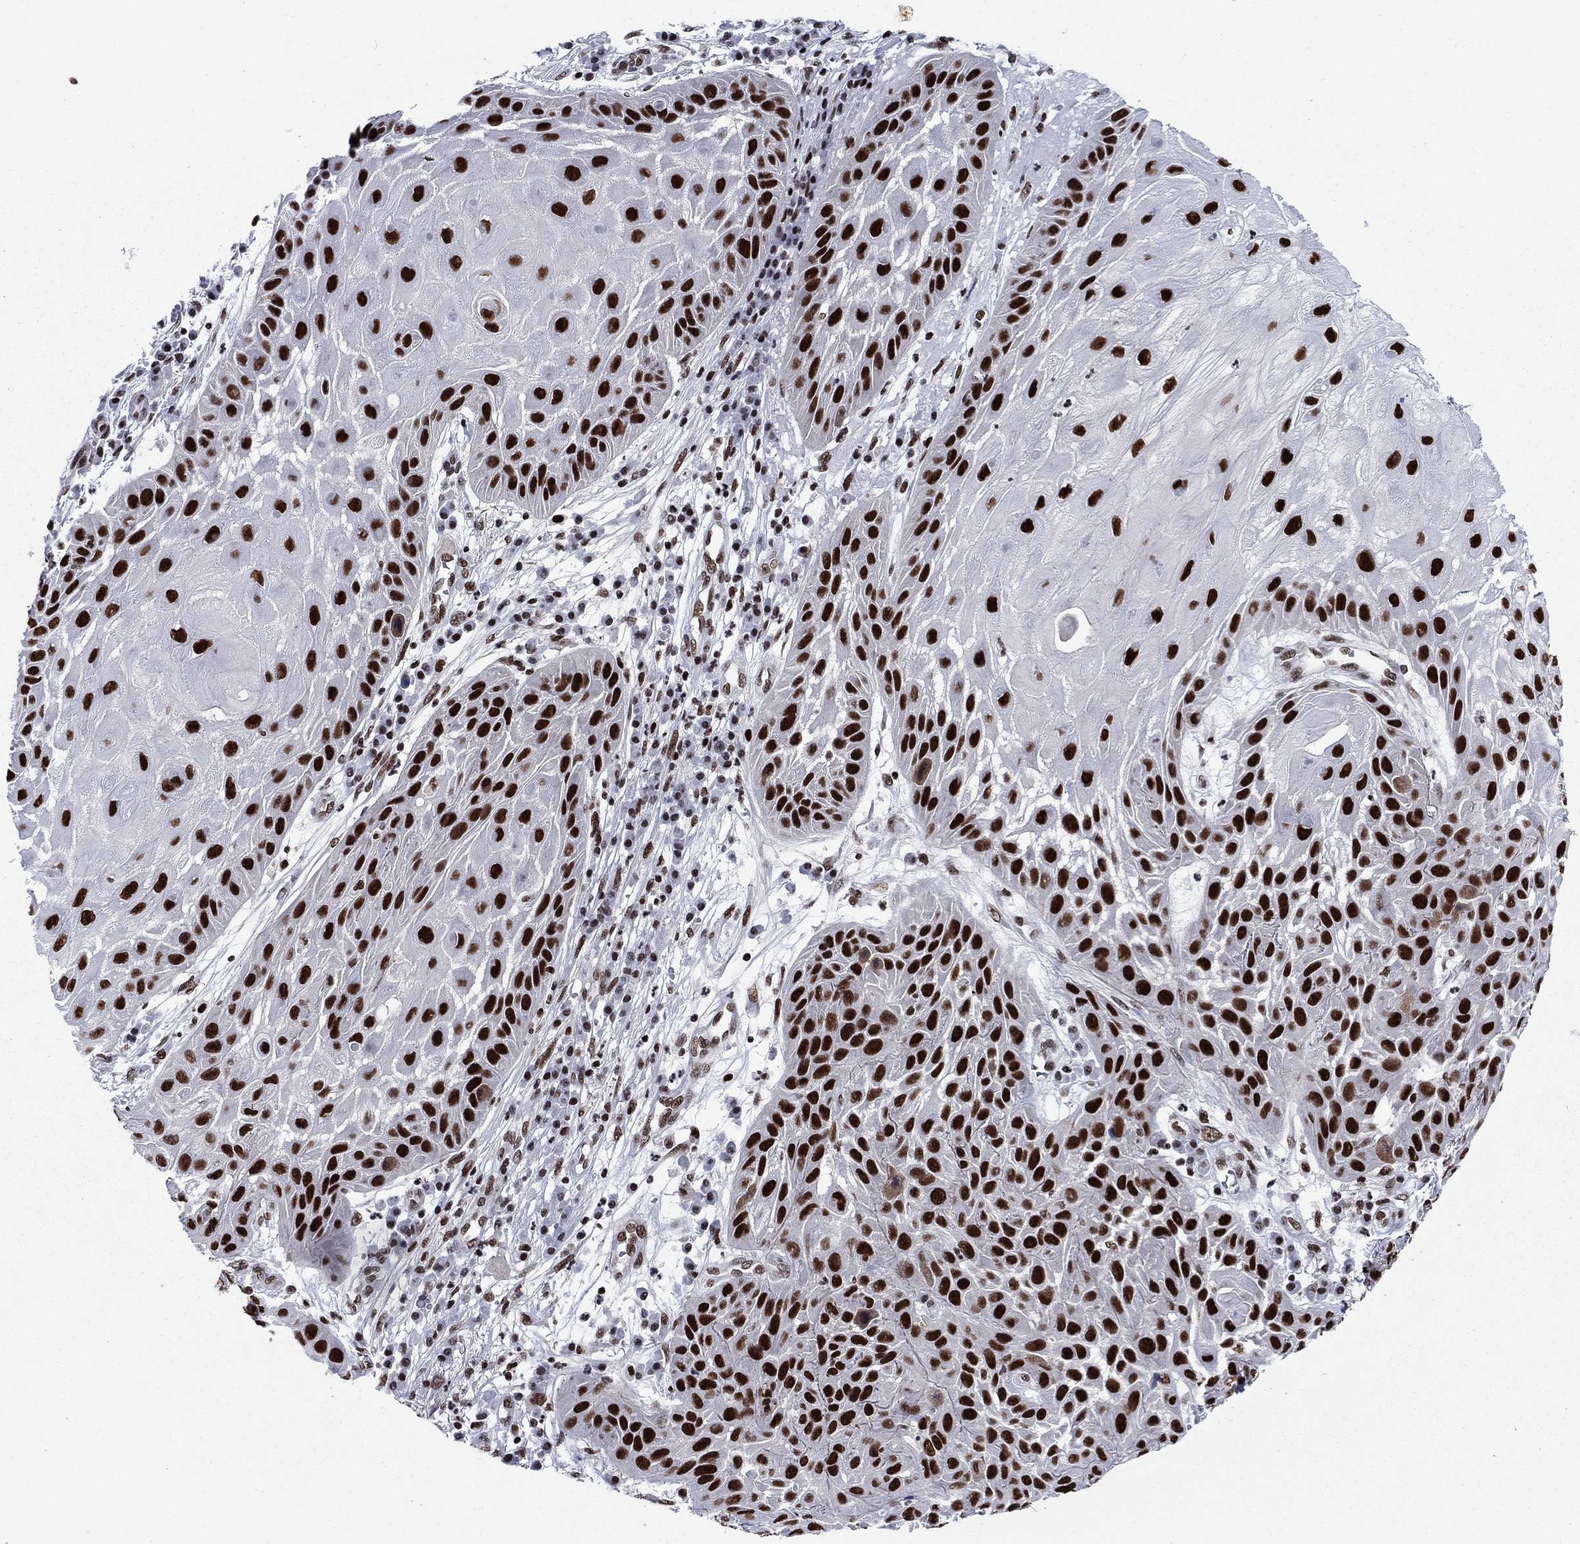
{"staining": {"intensity": "strong", "quantity": ">75%", "location": "nuclear"}, "tissue": "skin cancer", "cell_type": "Tumor cells", "image_type": "cancer", "snomed": [{"axis": "morphology", "description": "Normal tissue, NOS"}, {"axis": "morphology", "description": "Squamous cell carcinoma, NOS"}, {"axis": "topography", "description": "Skin"}], "caption": "Skin cancer (squamous cell carcinoma) stained with DAB (3,3'-diaminobenzidine) immunohistochemistry reveals high levels of strong nuclear staining in about >75% of tumor cells. (DAB IHC with brightfield microscopy, high magnification).", "gene": "RPRD1B", "patient": {"sex": "male", "age": 79}}